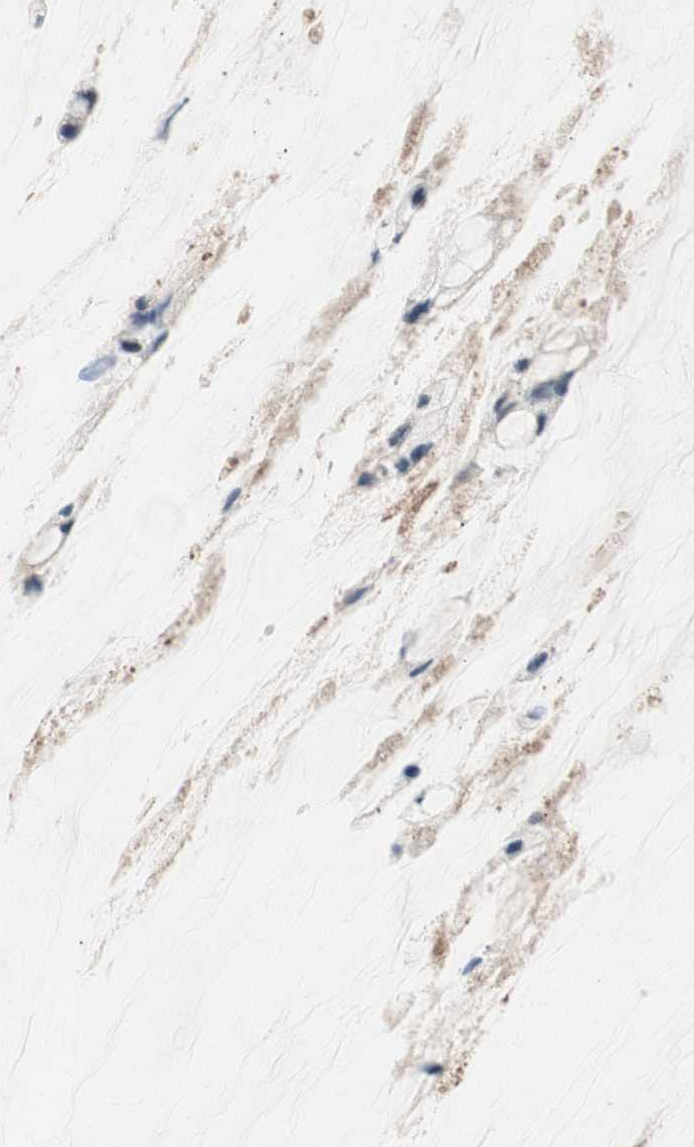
{"staining": {"intensity": "weak", "quantity": "25%-75%", "location": "cytoplasmic/membranous"}, "tissue": "ovarian cancer", "cell_type": "Tumor cells", "image_type": "cancer", "snomed": [{"axis": "morphology", "description": "Cystadenocarcinoma, mucinous, NOS"}, {"axis": "topography", "description": "Ovary"}], "caption": "Protein expression analysis of human ovarian cancer (mucinous cystadenocarcinoma) reveals weak cytoplasmic/membranous positivity in approximately 25%-75% of tumor cells.", "gene": "FGFR4", "patient": {"sex": "female", "age": 39}}